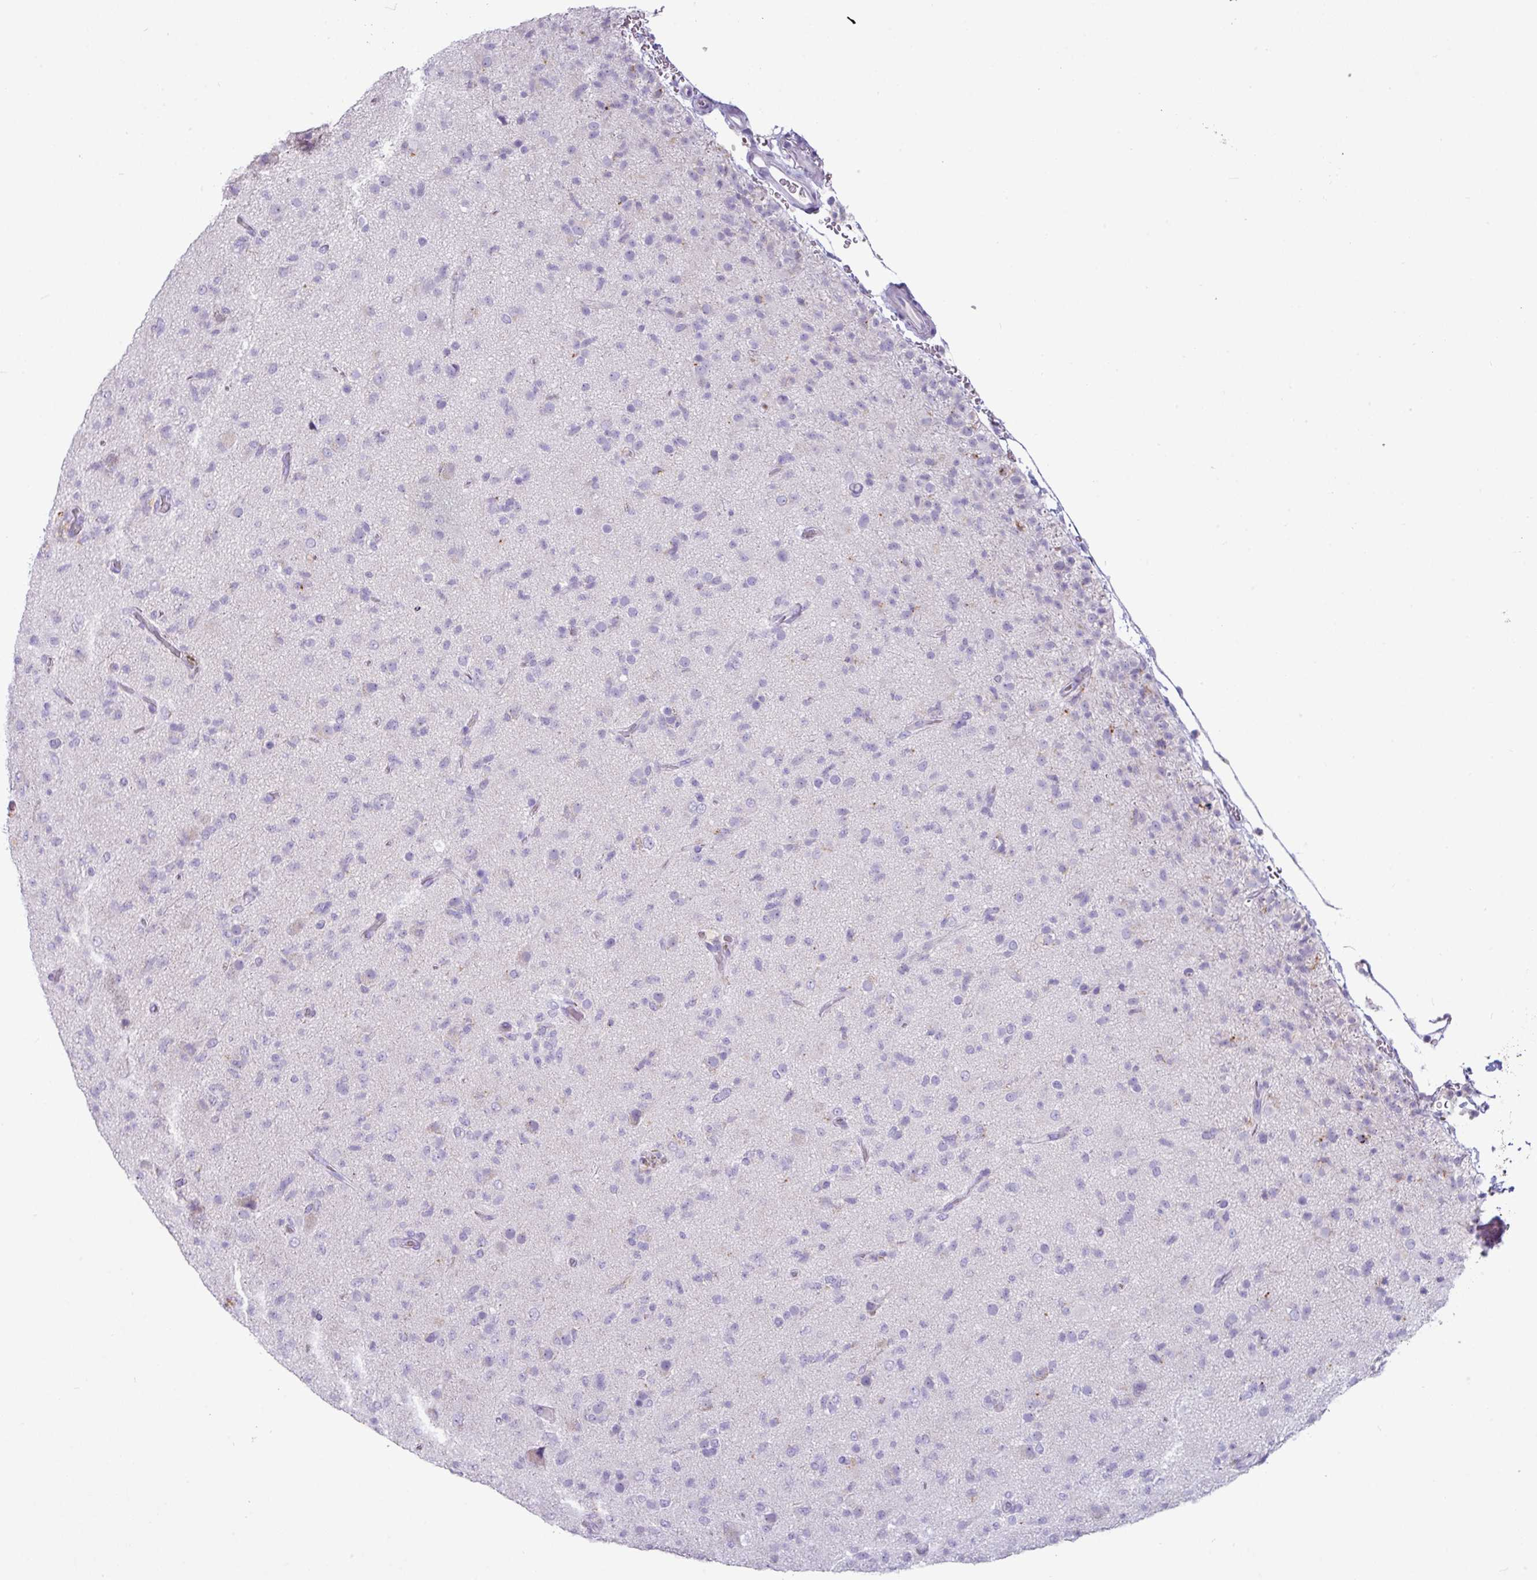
{"staining": {"intensity": "negative", "quantity": "none", "location": "none"}, "tissue": "glioma", "cell_type": "Tumor cells", "image_type": "cancer", "snomed": [{"axis": "morphology", "description": "Glioma, malignant, Low grade"}, {"axis": "topography", "description": "Brain"}], "caption": "Immunohistochemistry histopathology image of neoplastic tissue: glioma stained with DAB exhibits no significant protein expression in tumor cells.", "gene": "NCCRP1", "patient": {"sex": "male", "age": 65}}